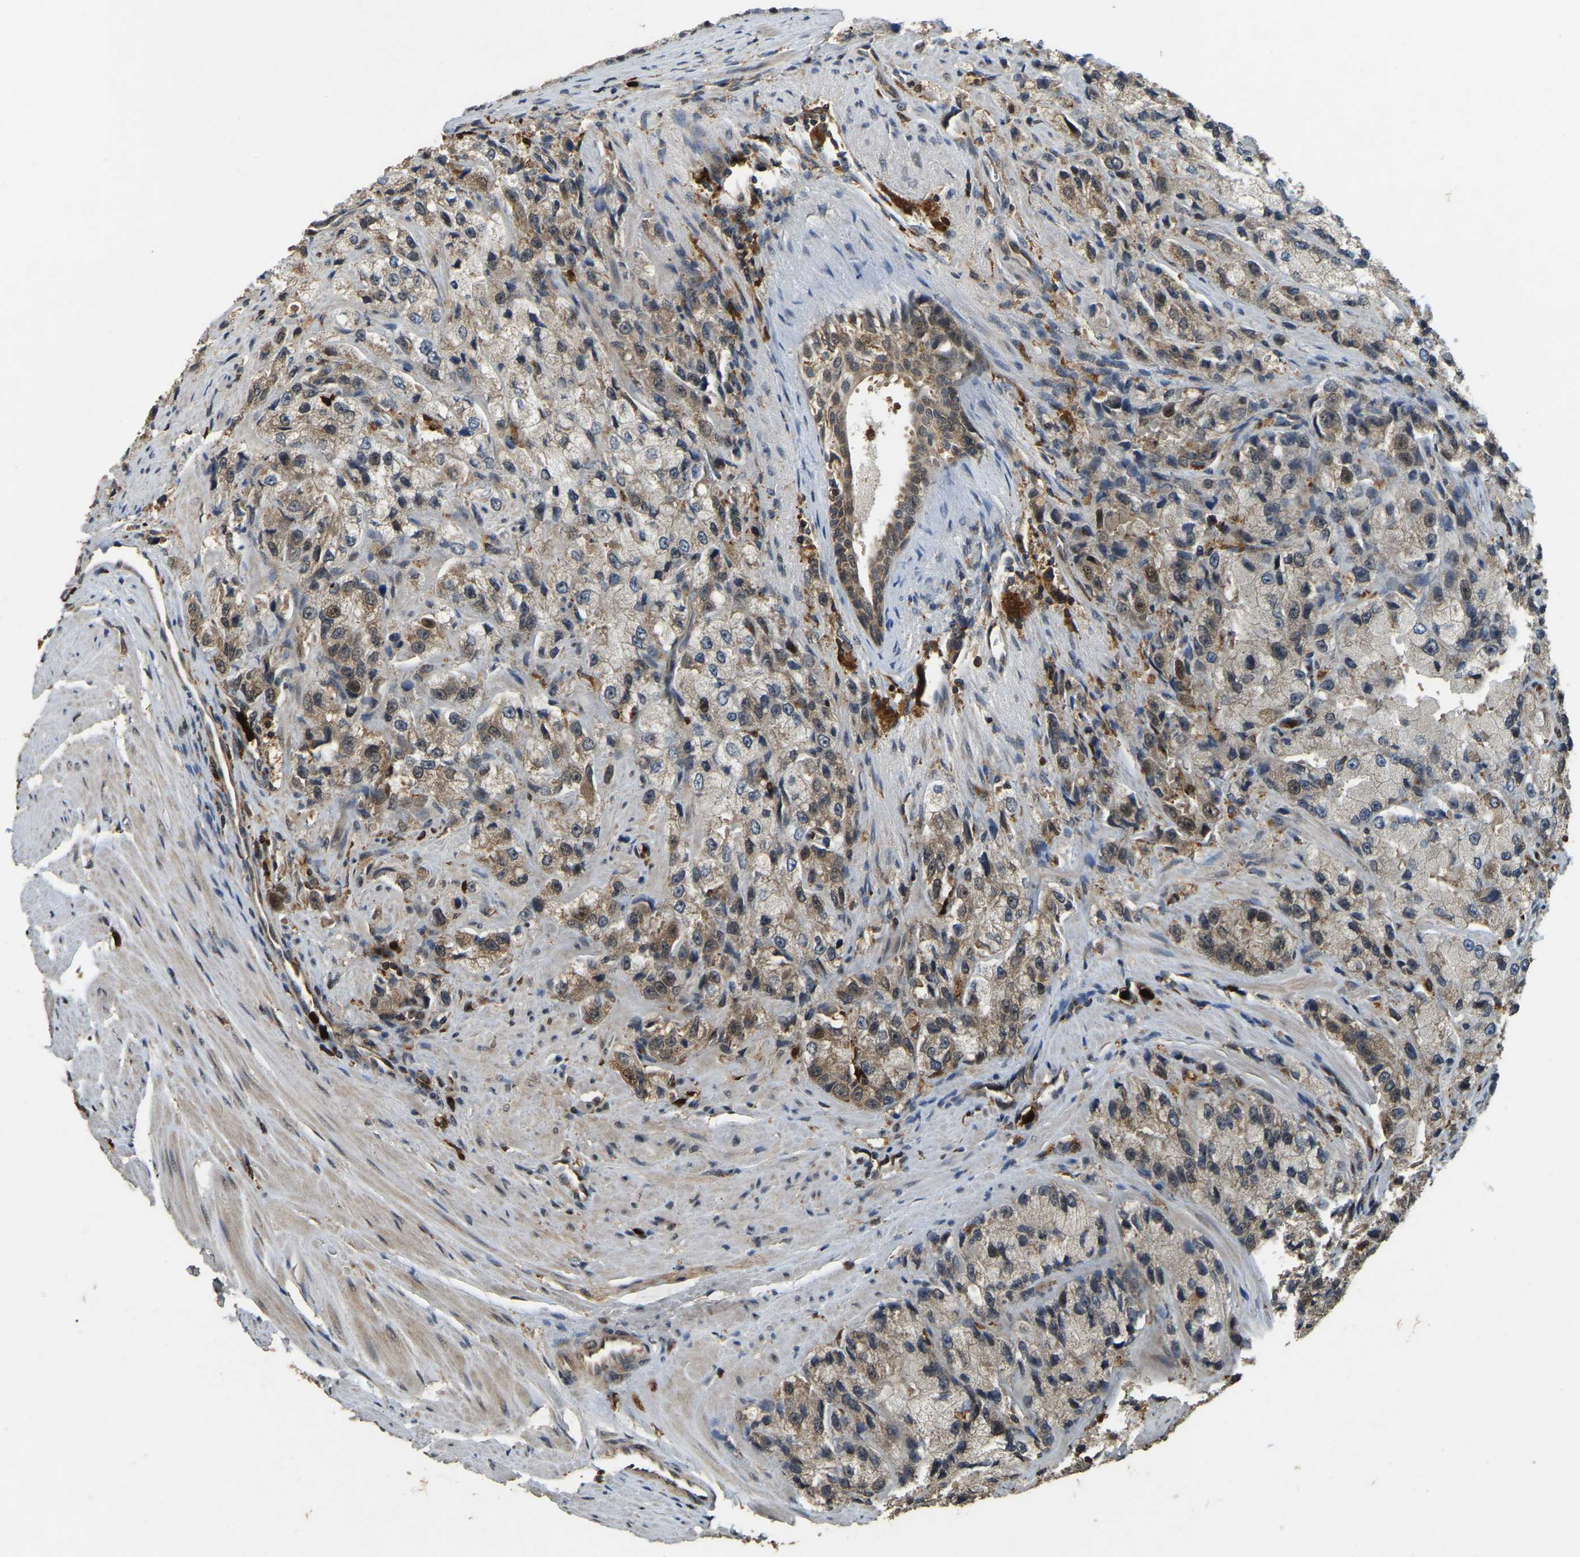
{"staining": {"intensity": "moderate", "quantity": "25%-75%", "location": "cytoplasmic/membranous"}, "tissue": "prostate cancer", "cell_type": "Tumor cells", "image_type": "cancer", "snomed": [{"axis": "morphology", "description": "Adenocarcinoma, High grade"}, {"axis": "topography", "description": "Prostate"}], "caption": "A medium amount of moderate cytoplasmic/membranous staining is present in about 25%-75% of tumor cells in high-grade adenocarcinoma (prostate) tissue.", "gene": "RNF141", "patient": {"sex": "male", "age": 58}}